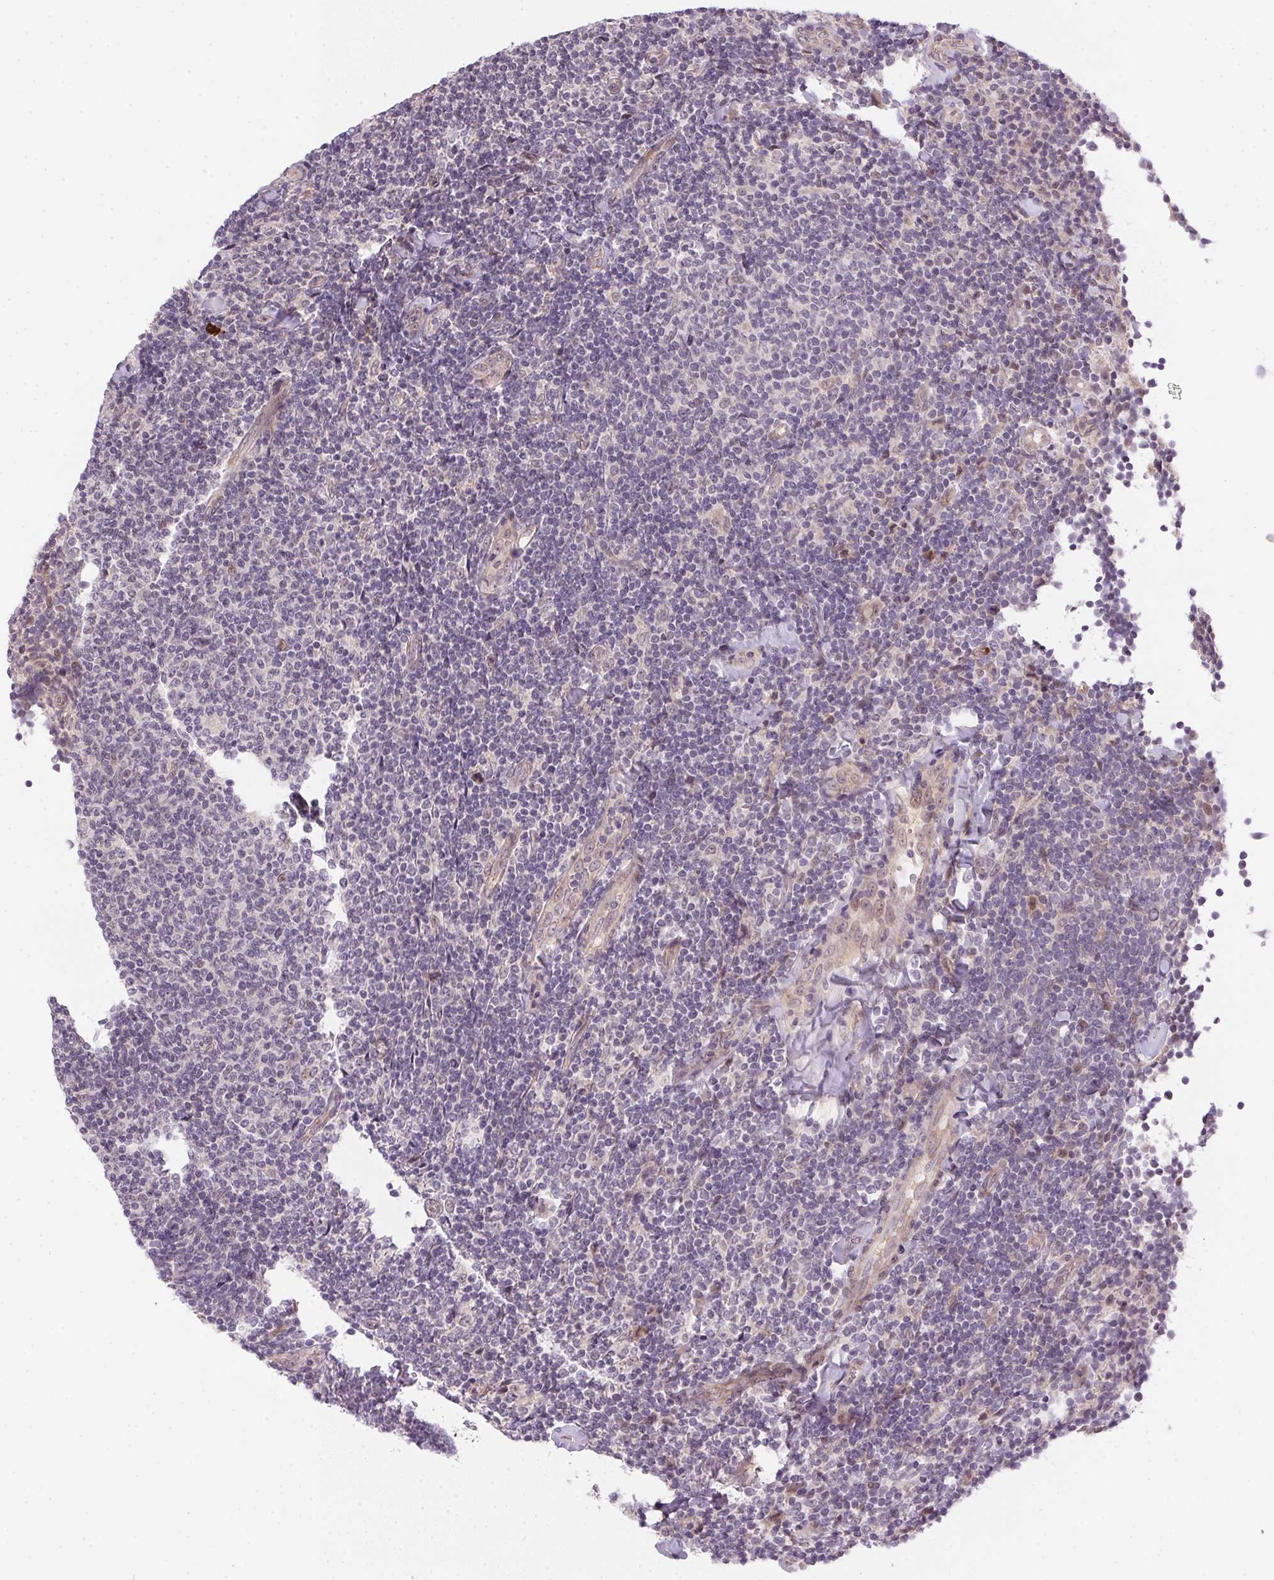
{"staining": {"intensity": "negative", "quantity": "none", "location": "none"}, "tissue": "lymphoma", "cell_type": "Tumor cells", "image_type": "cancer", "snomed": [{"axis": "morphology", "description": "Malignant lymphoma, non-Hodgkin's type, Low grade"}, {"axis": "topography", "description": "Lymph node"}], "caption": "Immunohistochemistry of lymphoma displays no positivity in tumor cells. Brightfield microscopy of immunohistochemistry stained with DAB (brown) and hematoxylin (blue), captured at high magnification.", "gene": "CFAP92", "patient": {"sex": "male", "age": 52}}